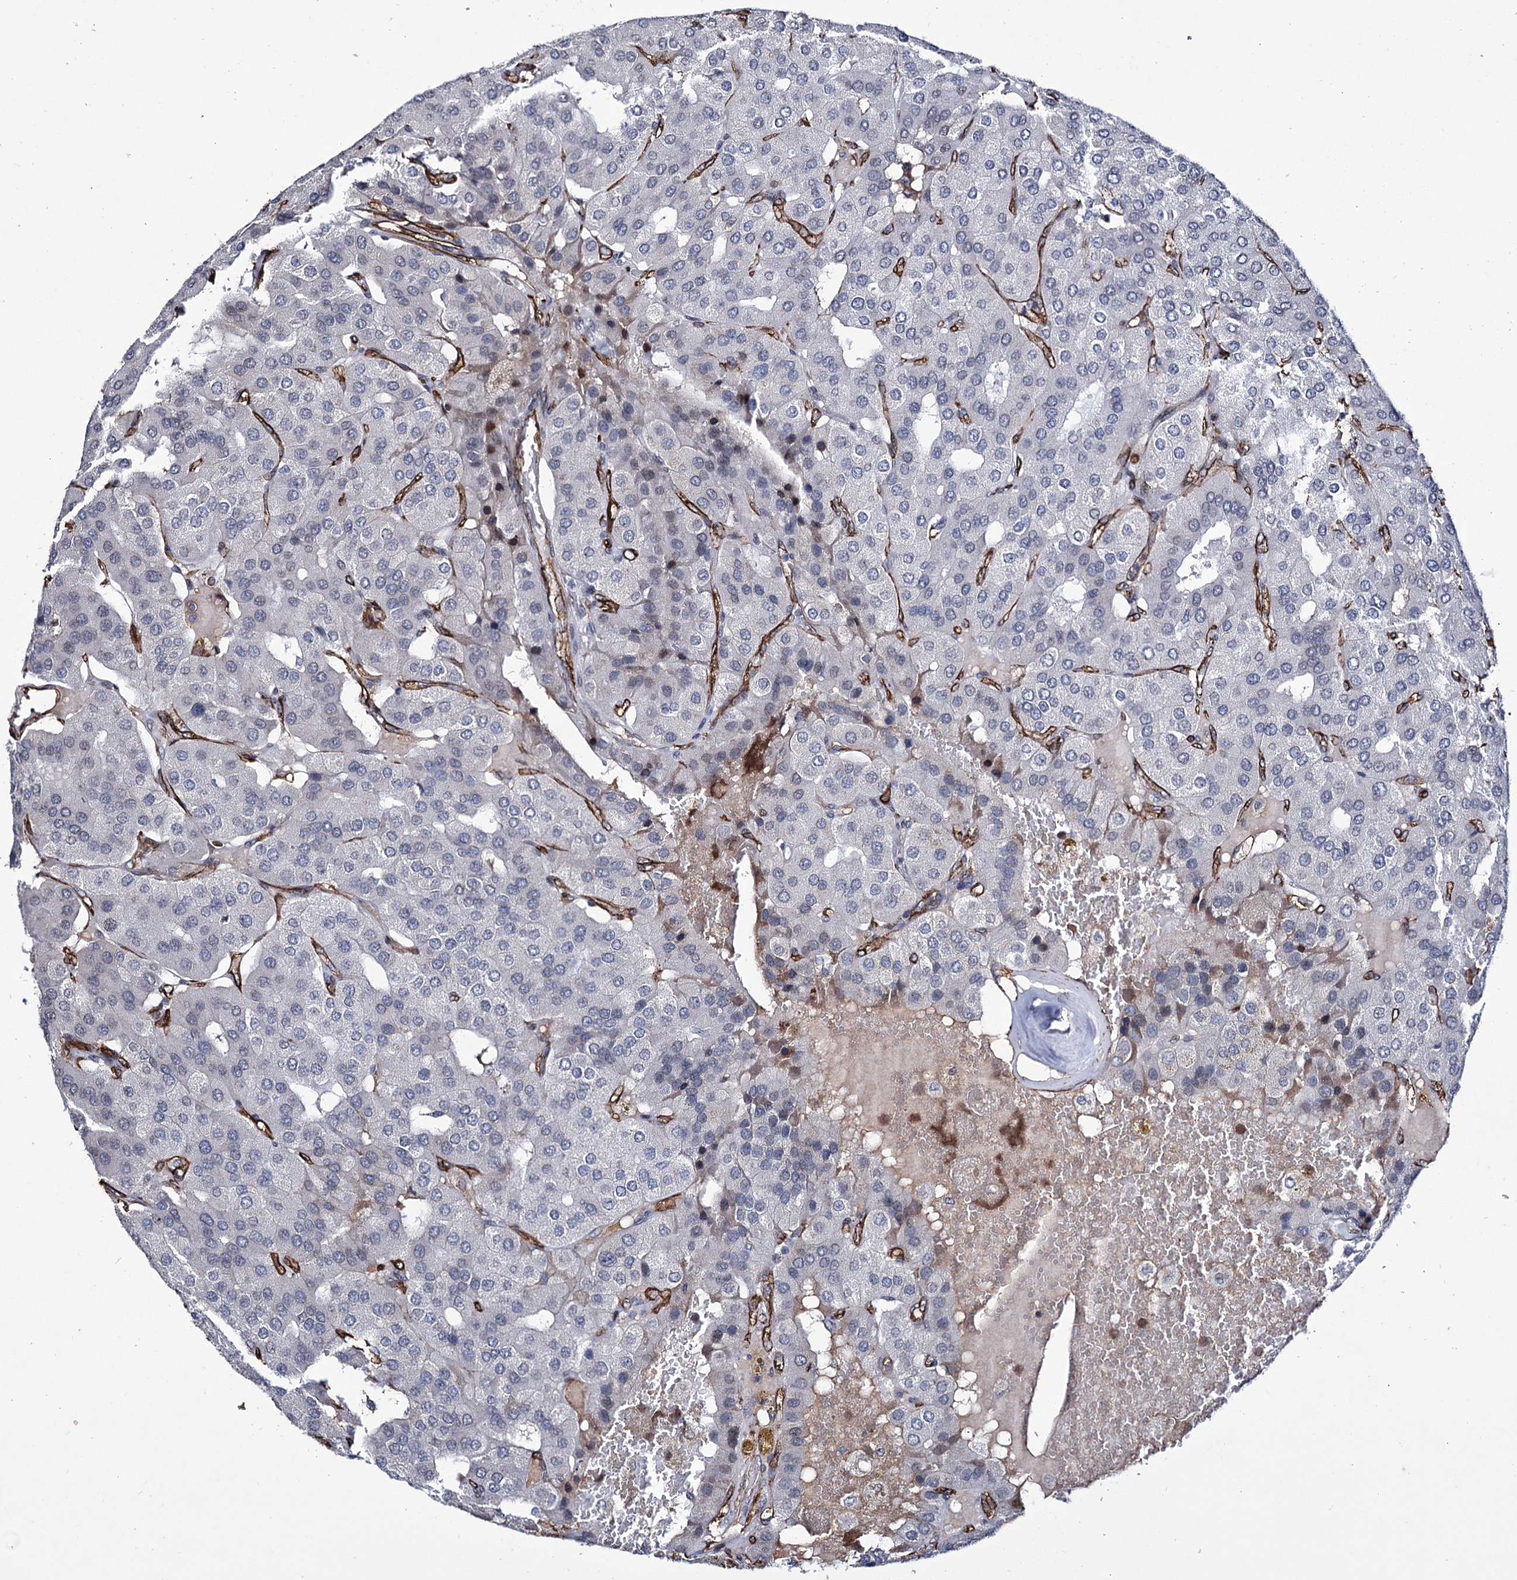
{"staining": {"intensity": "negative", "quantity": "none", "location": "none"}, "tissue": "parathyroid gland", "cell_type": "Glandular cells", "image_type": "normal", "snomed": [{"axis": "morphology", "description": "Normal tissue, NOS"}, {"axis": "morphology", "description": "Adenoma, NOS"}, {"axis": "topography", "description": "Parathyroid gland"}], "caption": "High power microscopy image of an immunohistochemistry photomicrograph of normal parathyroid gland, revealing no significant positivity in glandular cells.", "gene": "ZC3H12C", "patient": {"sex": "female", "age": 86}}